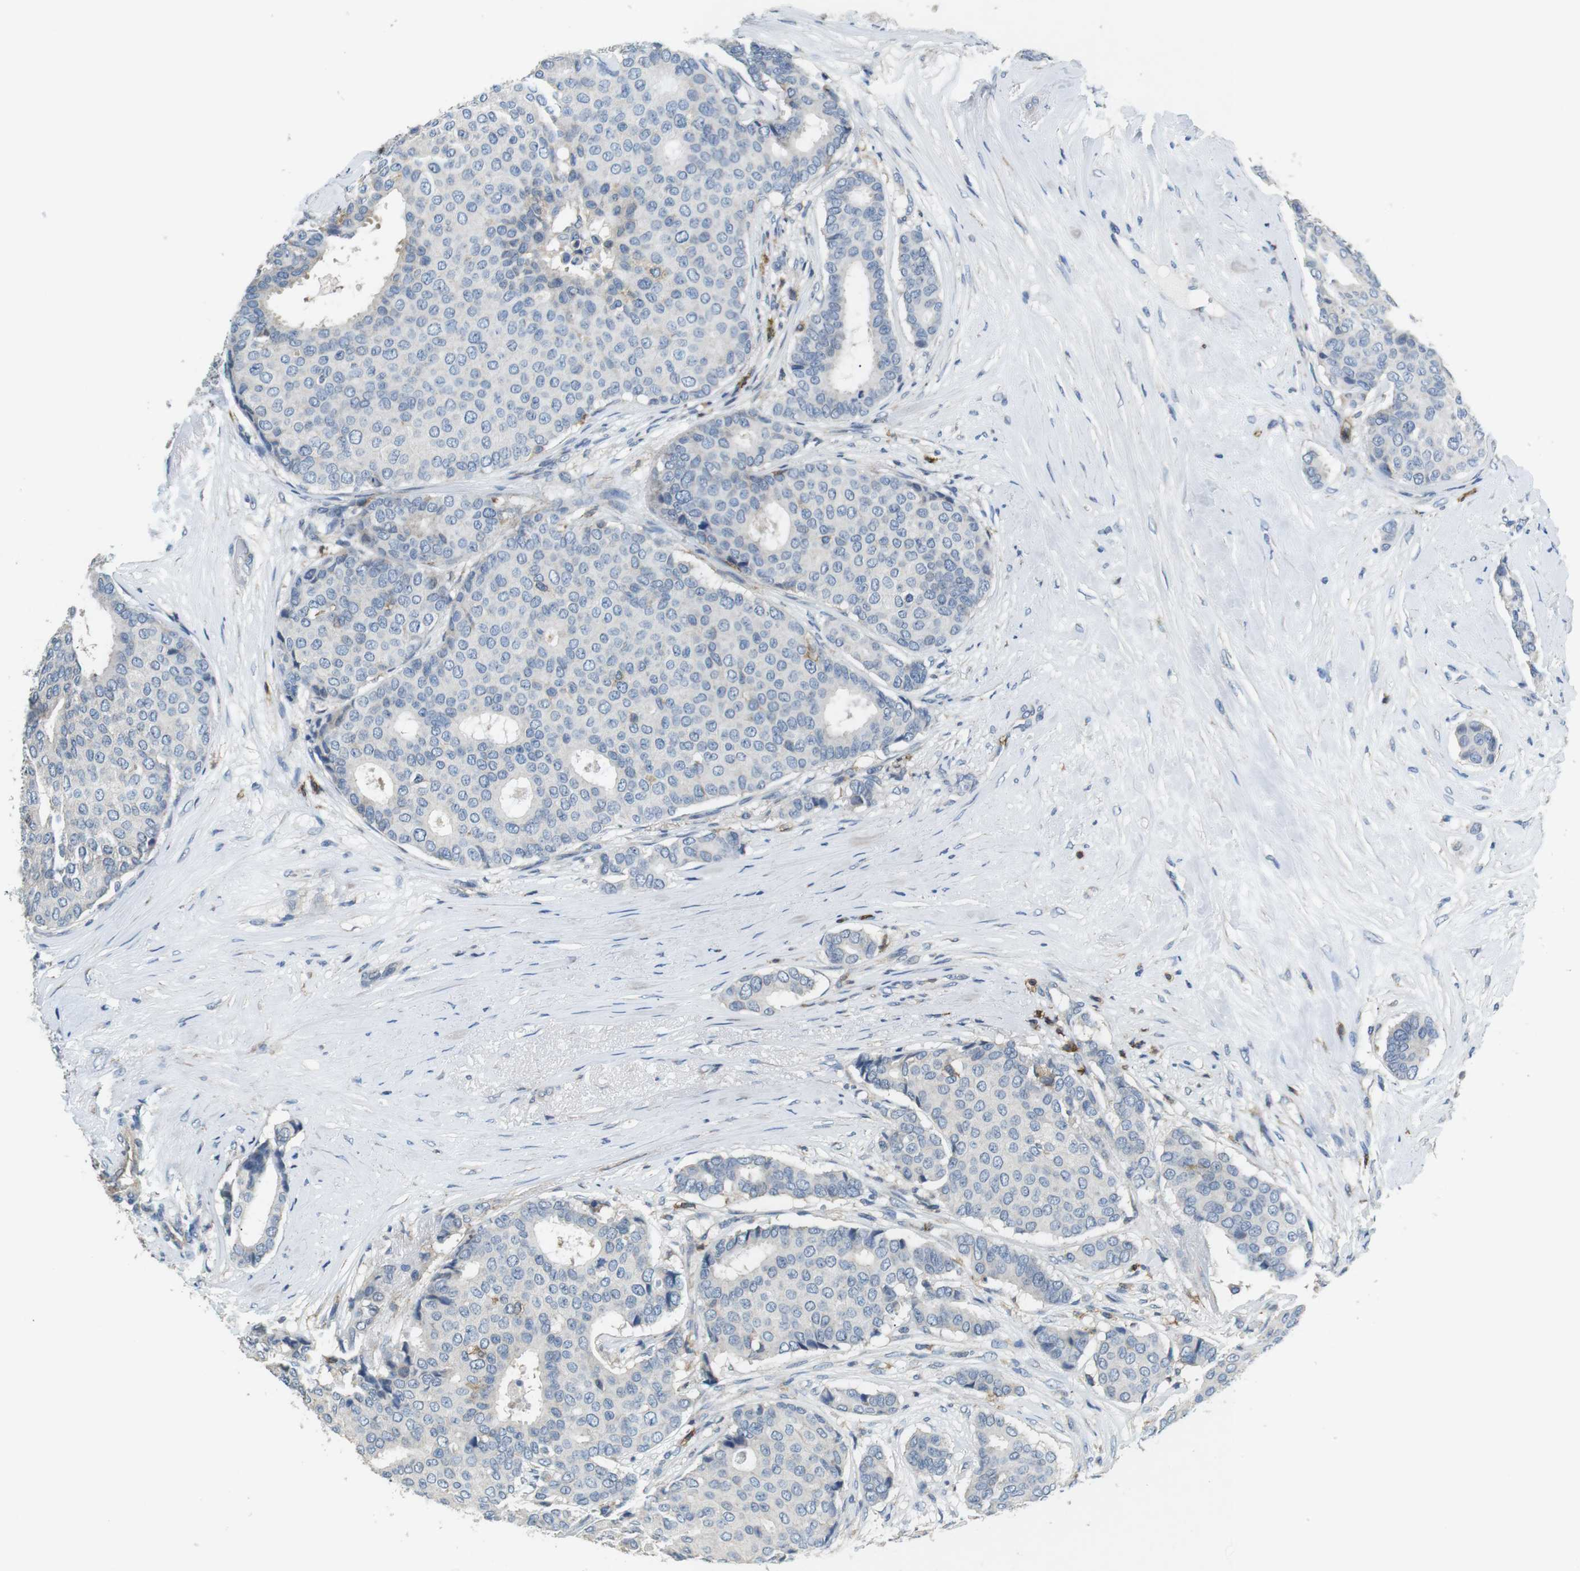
{"staining": {"intensity": "negative", "quantity": "none", "location": "none"}, "tissue": "breast cancer", "cell_type": "Tumor cells", "image_type": "cancer", "snomed": [{"axis": "morphology", "description": "Duct carcinoma"}, {"axis": "topography", "description": "Breast"}], "caption": "High magnification brightfield microscopy of breast intraductal carcinoma stained with DAB (brown) and counterstained with hematoxylin (blue): tumor cells show no significant staining.", "gene": "CD6", "patient": {"sex": "female", "age": 75}}